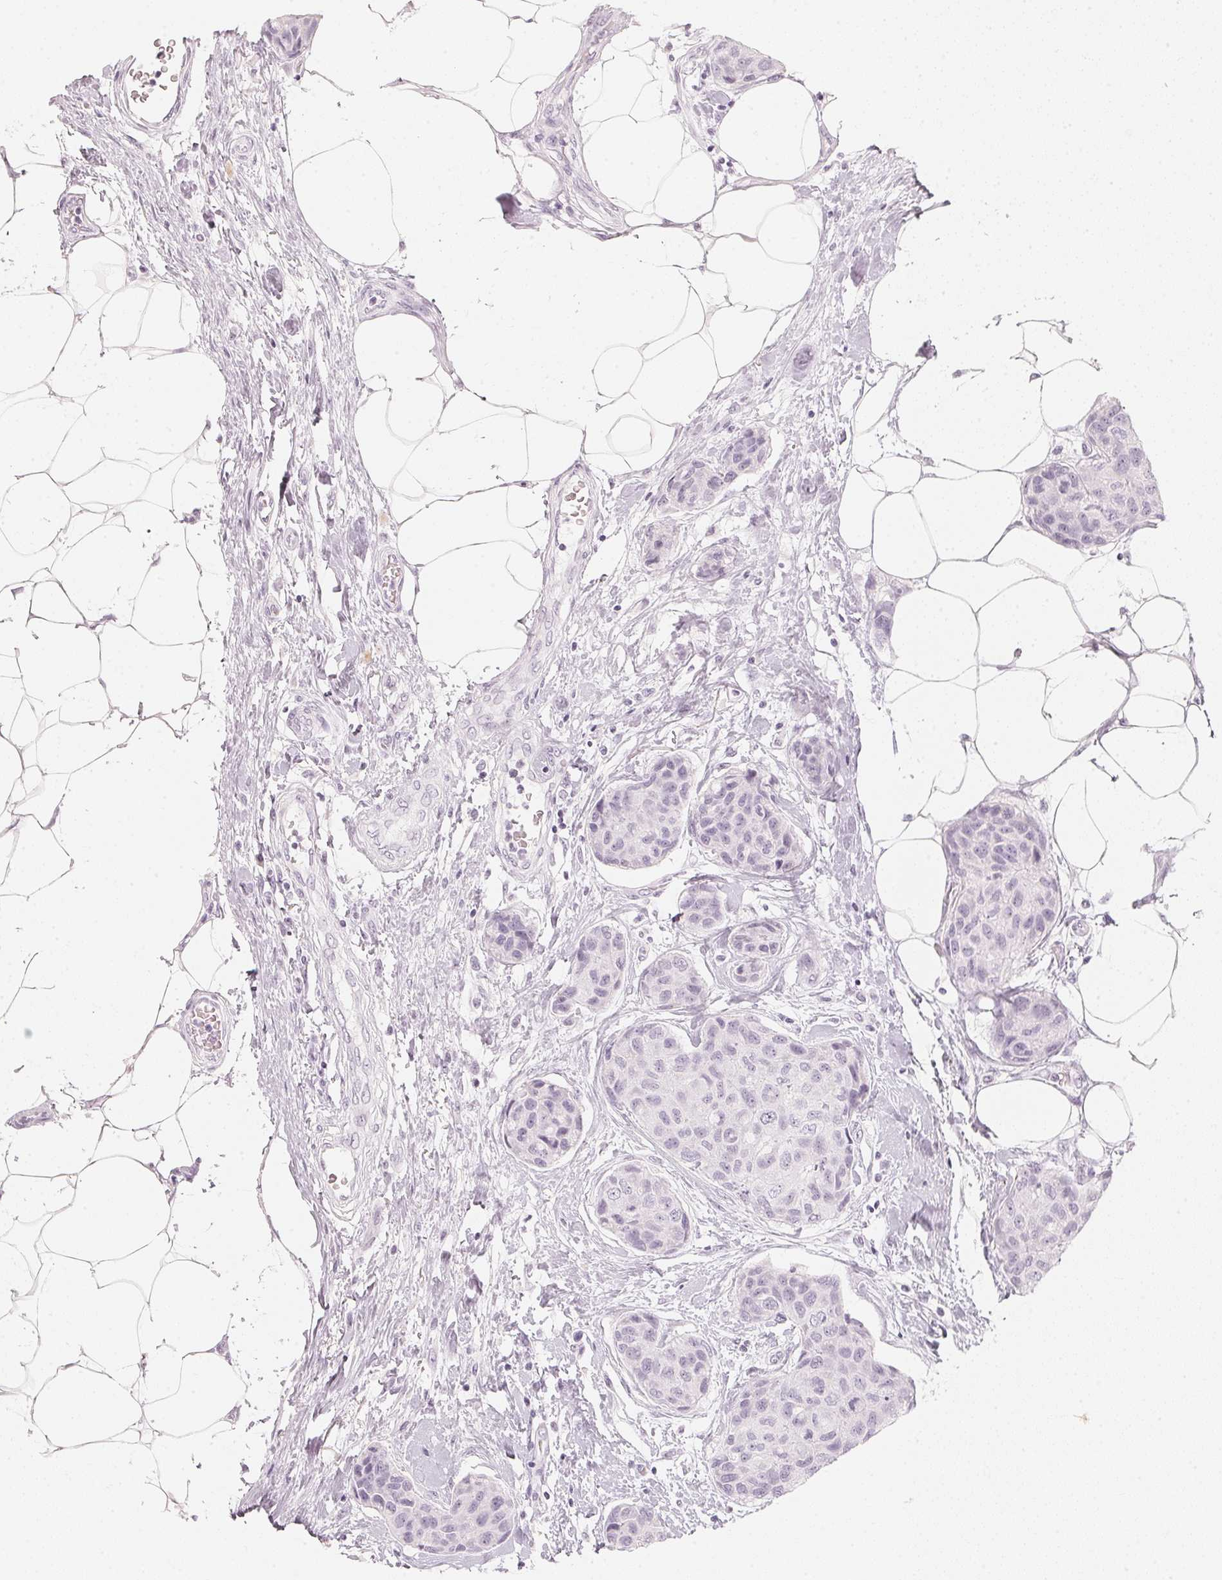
{"staining": {"intensity": "negative", "quantity": "none", "location": "none"}, "tissue": "breast cancer", "cell_type": "Tumor cells", "image_type": "cancer", "snomed": [{"axis": "morphology", "description": "Duct carcinoma"}, {"axis": "topography", "description": "Breast"}], "caption": "A micrograph of human breast cancer (invasive ductal carcinoma) is negative for staining in tumor cells.", "gene": "SLC22A8", "patient": {"sex": "female", "age": 80}}